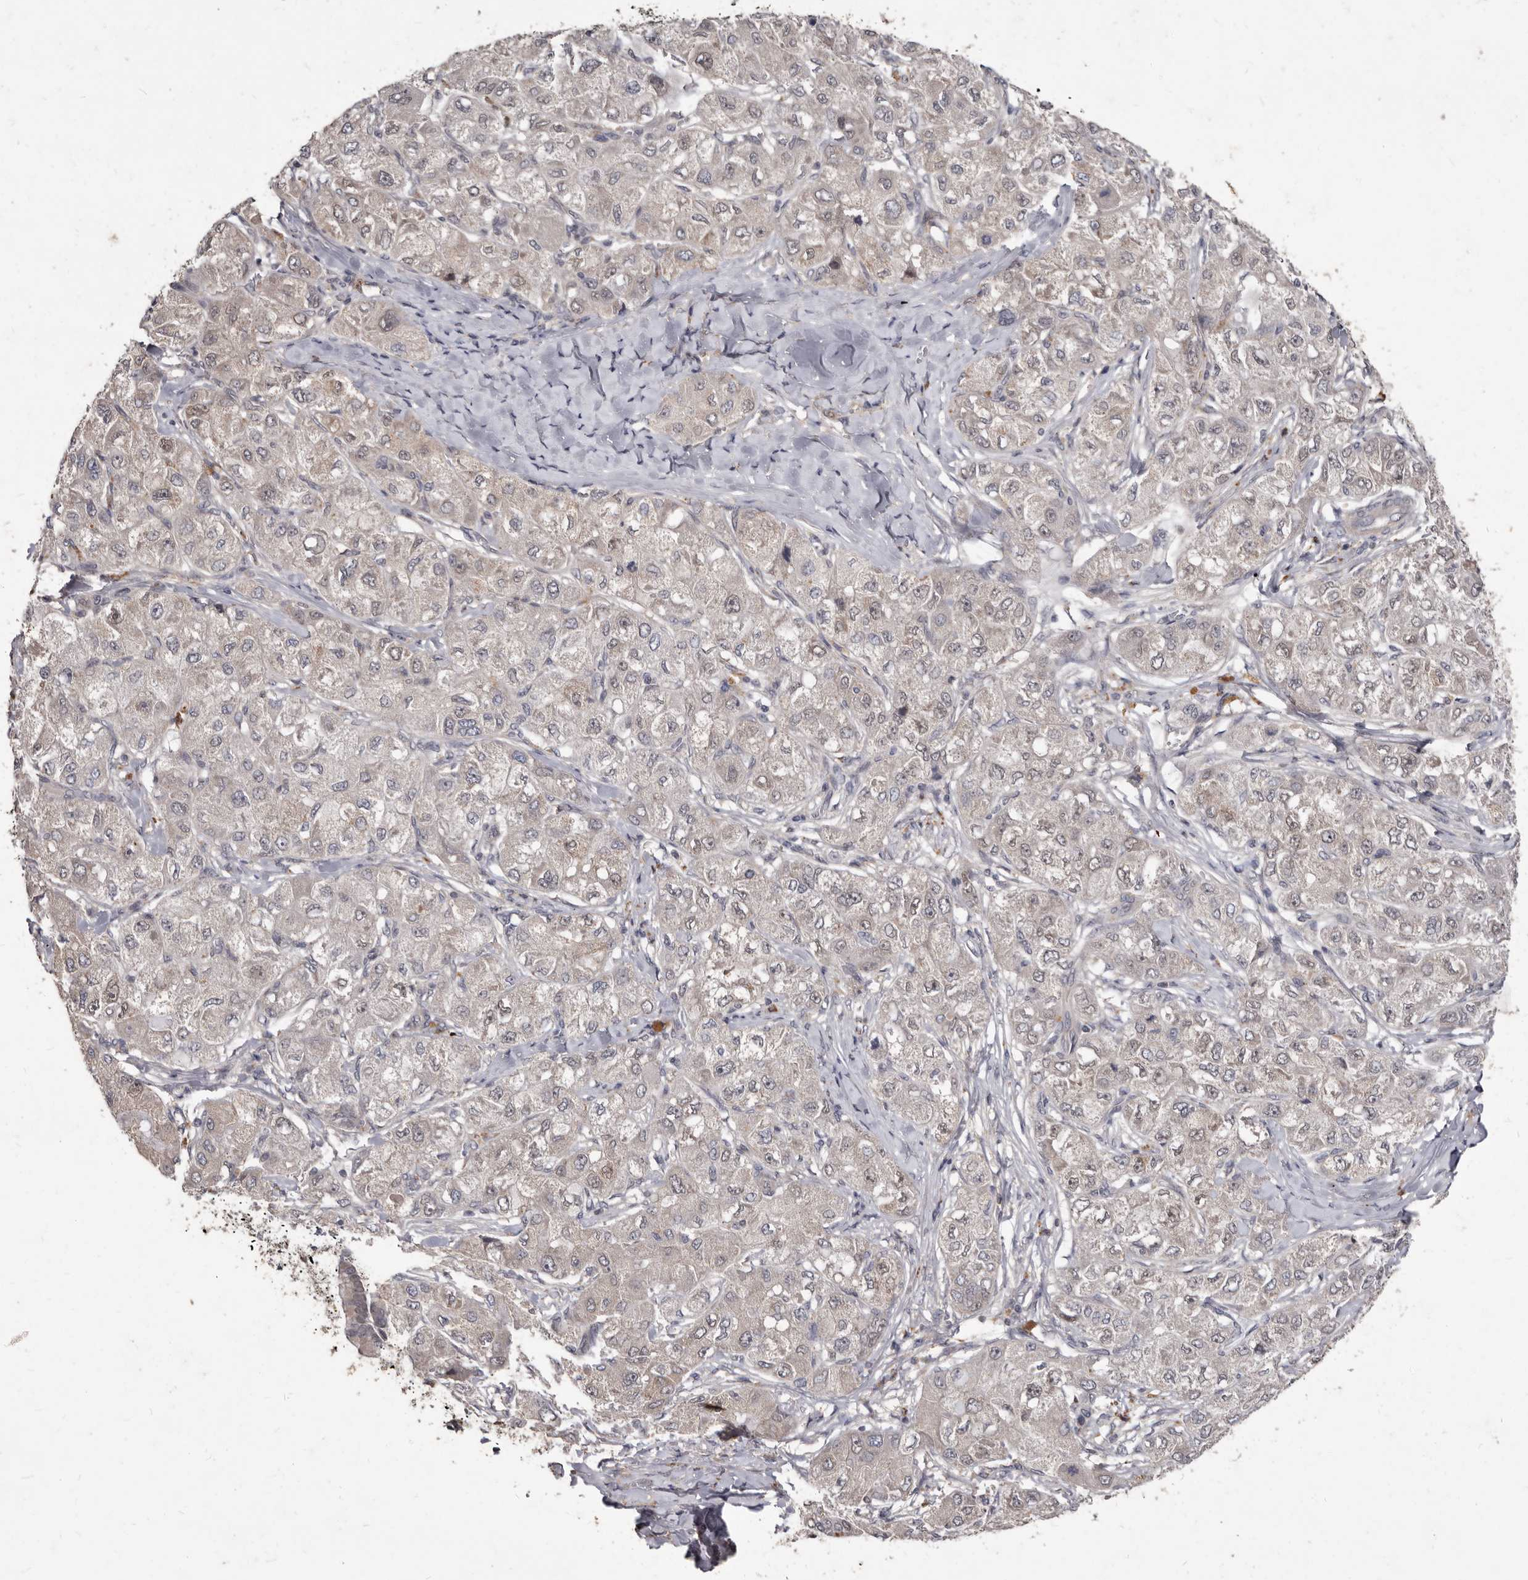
{"staining": {"intensity": "negative", "quantity": "none", "location": "none"}, "tissue": "liver cancer", "cell_type": "Tumor cells", "image_type": "cancer", "snomed": [{"axis": "morphology", "description": "Carcinoma, Hepatocellular, NOS"}, {"axis": "topography", "description": "Liver"}], "caption": "Tumor cells show no significant protein staining in liver cancer (hepatocellular carcinoma). Brightfield microscopy of immunohistochemistry (IHC) stained with DAB (3,3'-diaminobenzidine) (brown) and hematoxylin (blue), captured at high magnification.", "gene": "ACLY", "patient": {"sex": "male", "age": 80}}